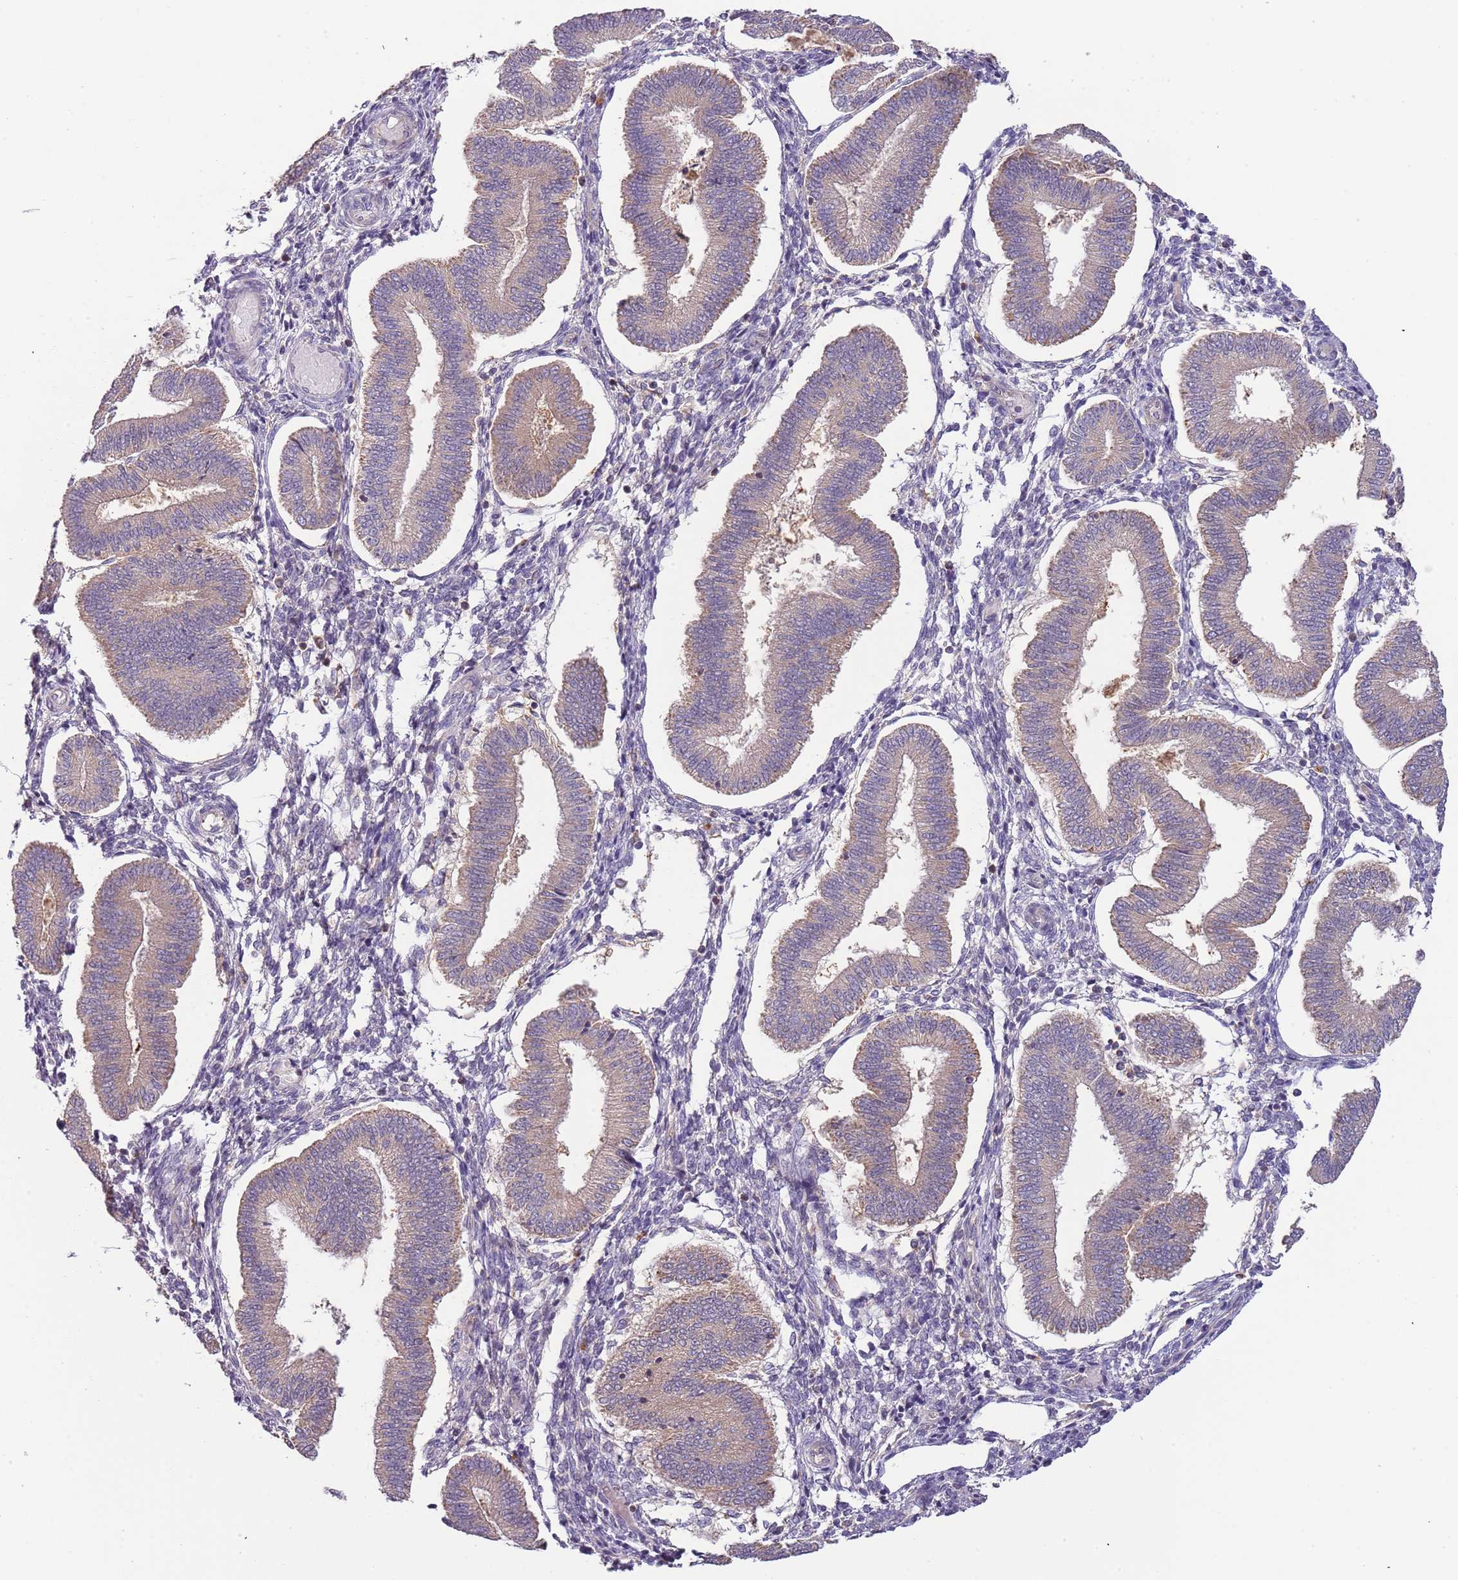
{"staining": {"intensity": "negative", "quantity": "none", "location": "none"}, "tissue": "endometrium", "cell_type": "Cells in endometrial stroma", "image_type": "normal", "snomed": [{"axis": "morphology", "description": "Normal tissue, NOS"}, {"axis": "topography", "description": "Endometrium"}], "caption": "This is an IHC micrograph of benign endometrium. There is no positivity in cells in endometrial stroma.", "gene": "FECH", "patient": {"sex": "female", "age": 39}}